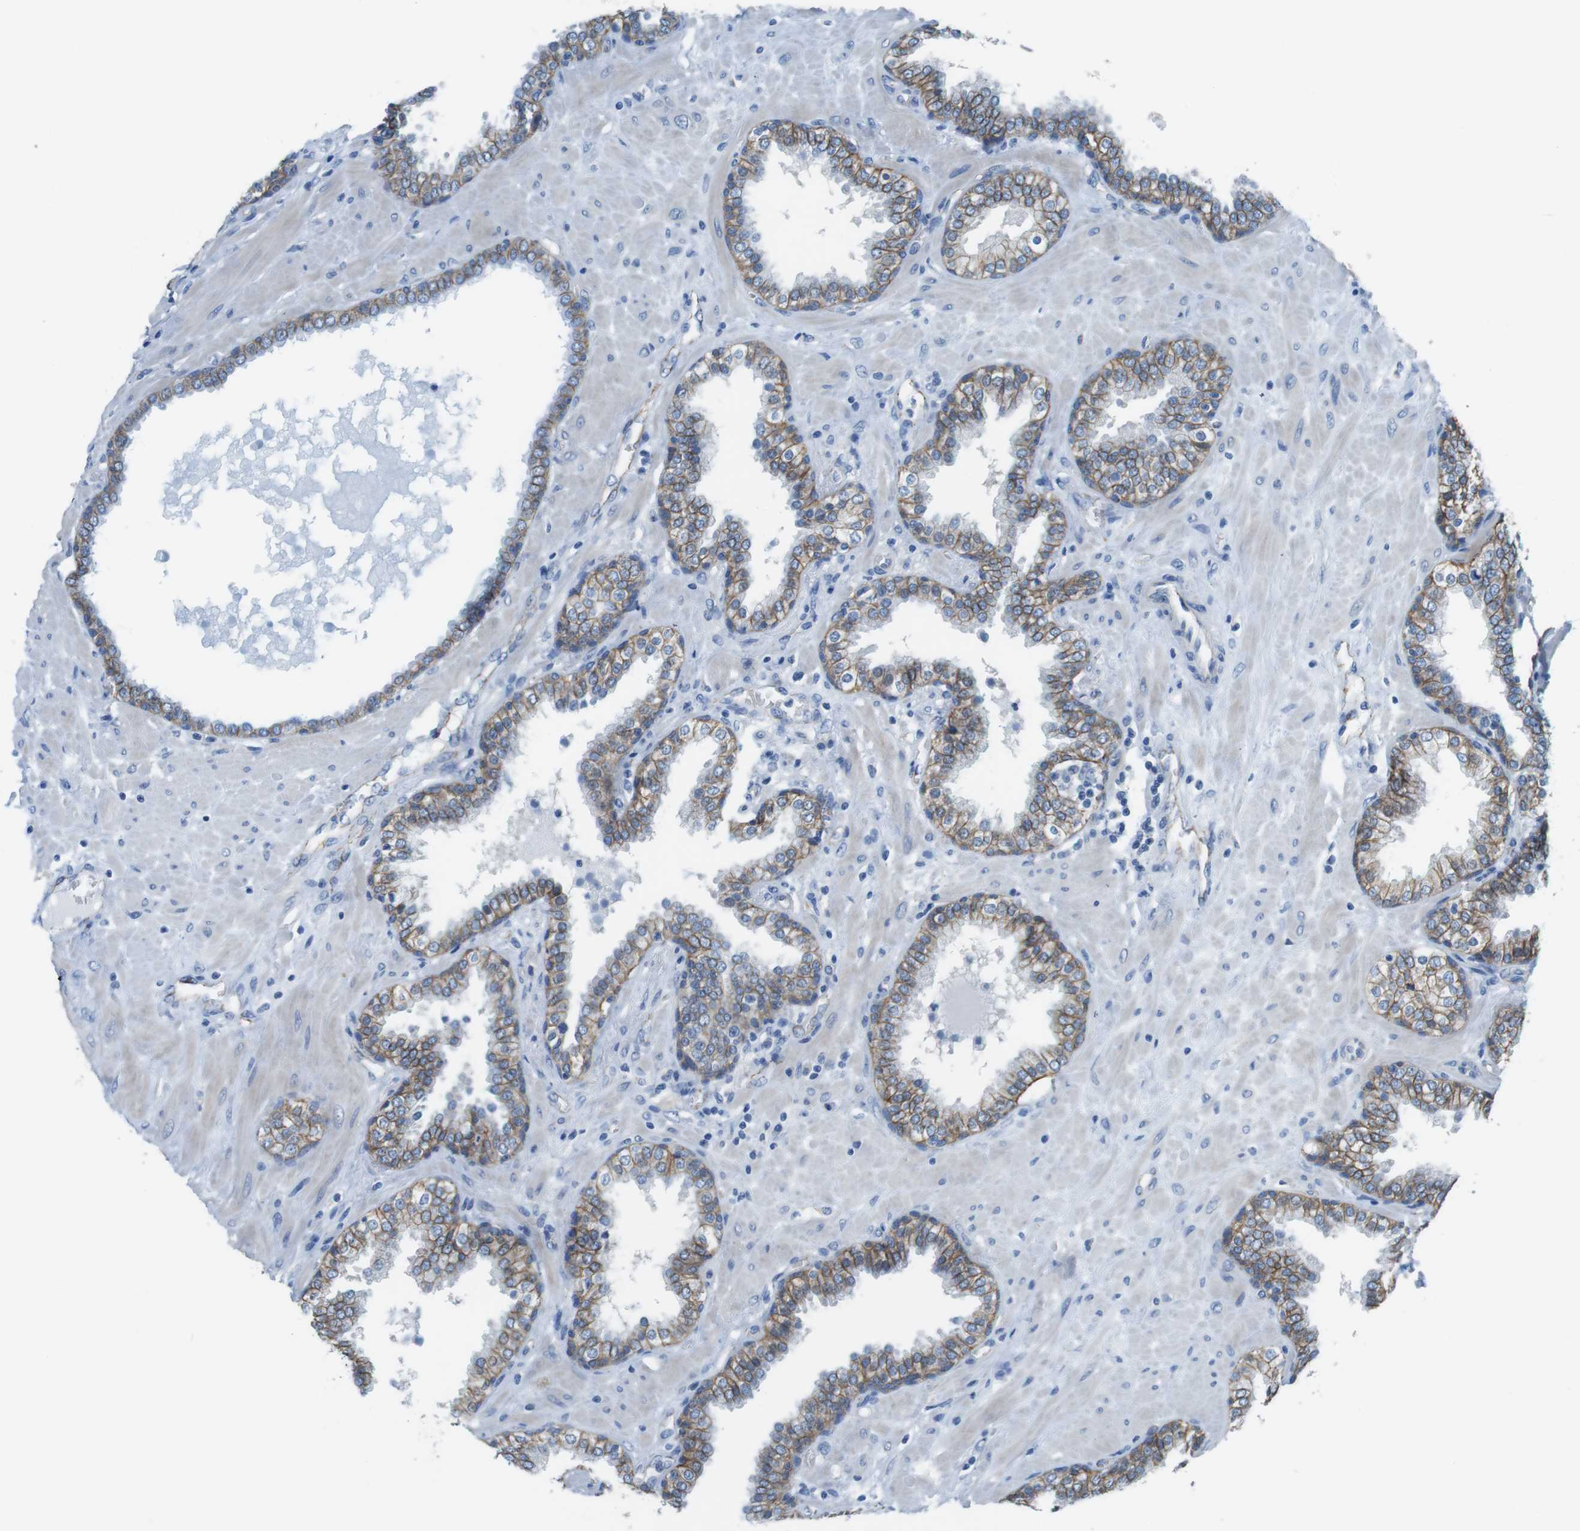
{"staining": {"intensity": "moderate", "quantity": ">75%", "location": "cytoplasmic/membranous"}, "tissue": "prostate", "cell_type": "Glandular cells", "image_type": "normal", "snomed": [{"axis": "morphology", "description": "Normal tissue, NOS"}, {"axis": "topography", "description": "Prostate"}], "caption": "Immunohistochemistry (IHC) (DAB (3,3'-diaminobenzidine)) staining of normal human prostate displays moderate cytoplasmic/membranous protein staining in approximately >75% of glandular cells. The staining was performed using DAB, with brown indicating positive protein expression. Nuclei are stained blue with hematoxylin.", "gene": "SLC6A6", "patient": {"sex": "male", "age": 51}}